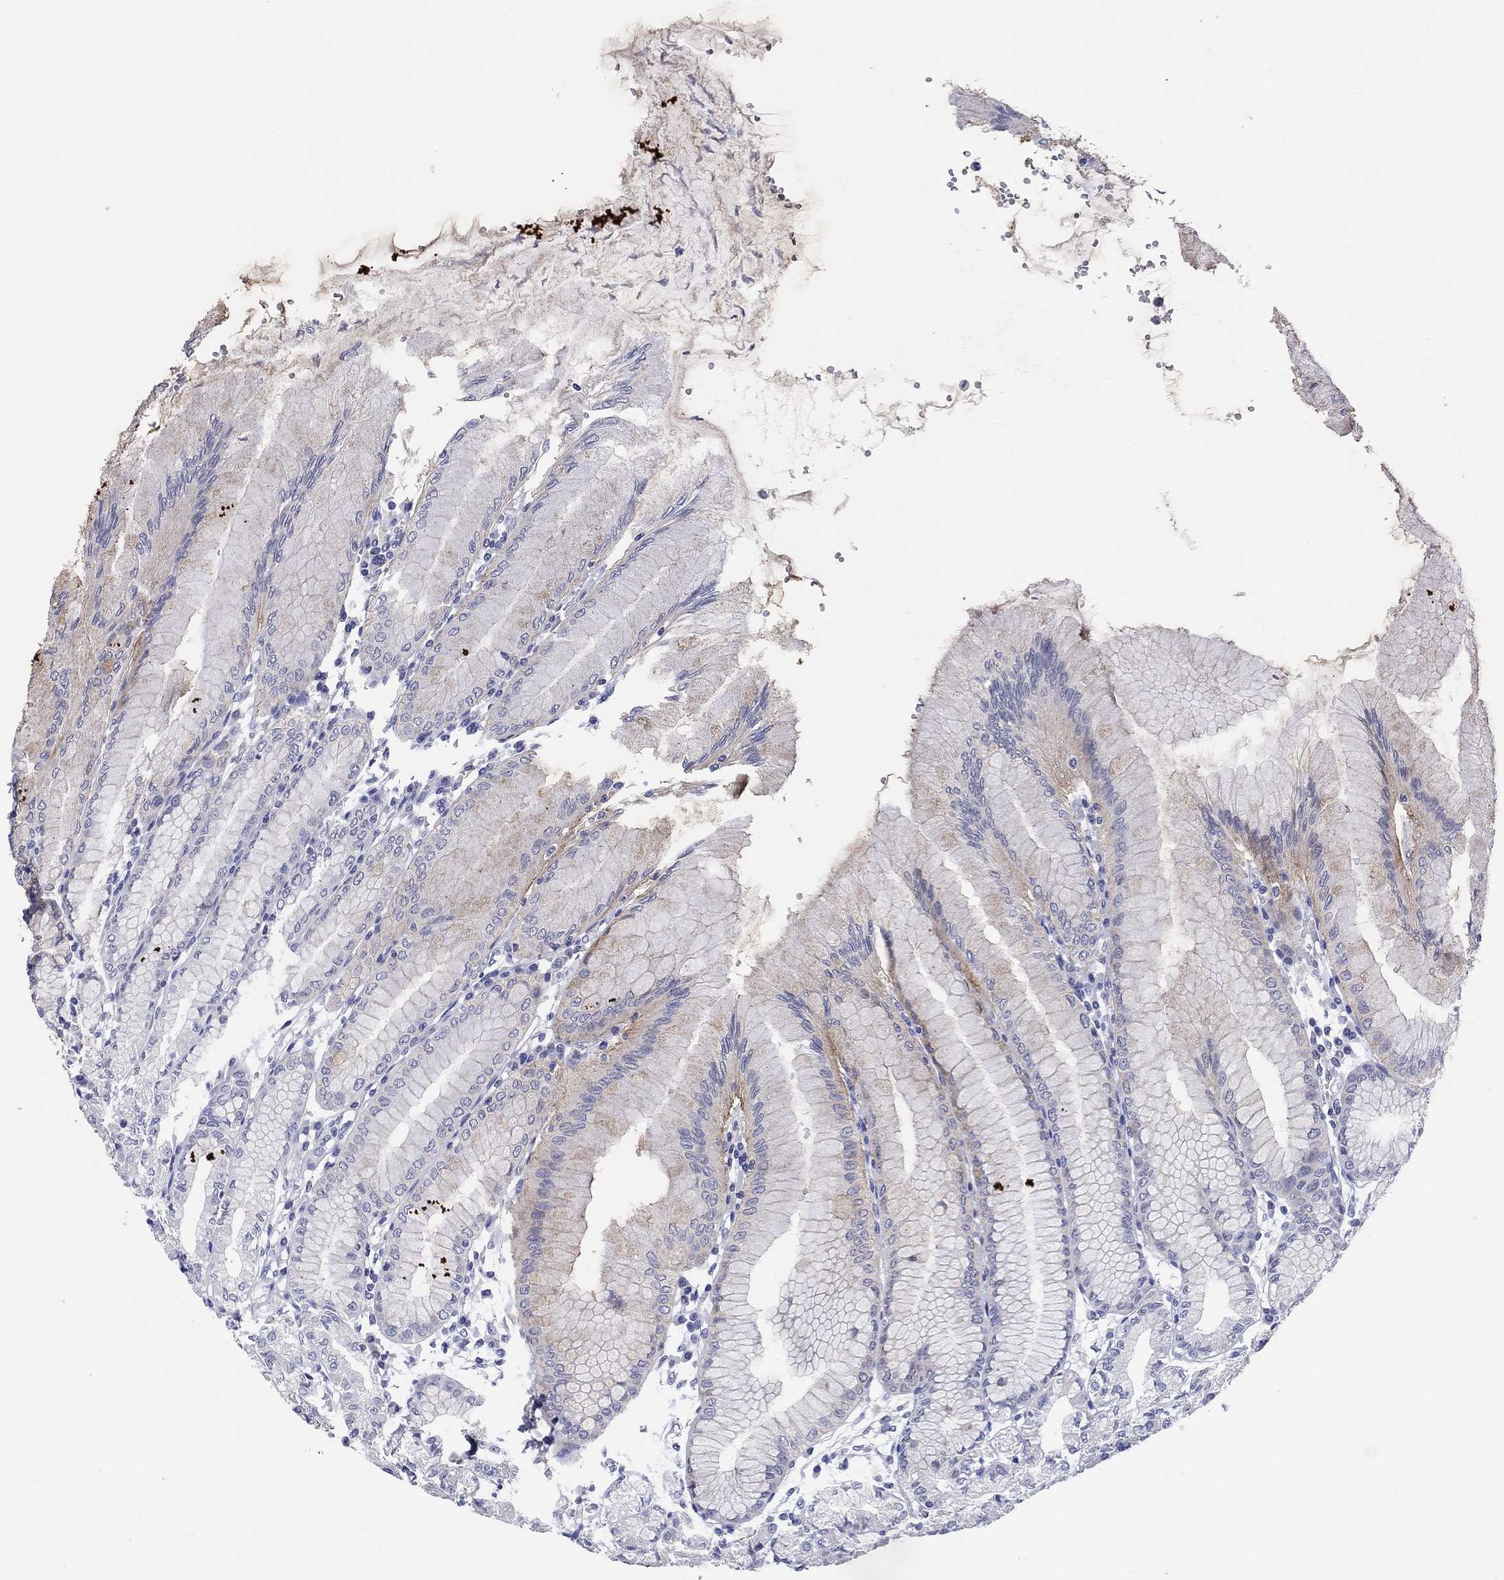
{"staining": {"intensity": "weak", "quantity": "25%-75%", "location": "cytoplasmic/membranous"}, "tissue": "stomach", "cell_type": "Glandular cells", "image_type": "normal", "snomed": [{"axis": "morphology", "description": "Normal tissue, NOS"}, {"axis": "topography", "description": "Skeletal muscle"}, {"axis": "topography", "description": "Stomach"}], "caption": "Immunohistochemical staining of unremarkable human stomach displays low levels of weak cytoplasmic/membranous staining in approximately 25%-75% of glandular cells.", "gene": "HDC", "patient": {"sex": "female", "age": 57}}